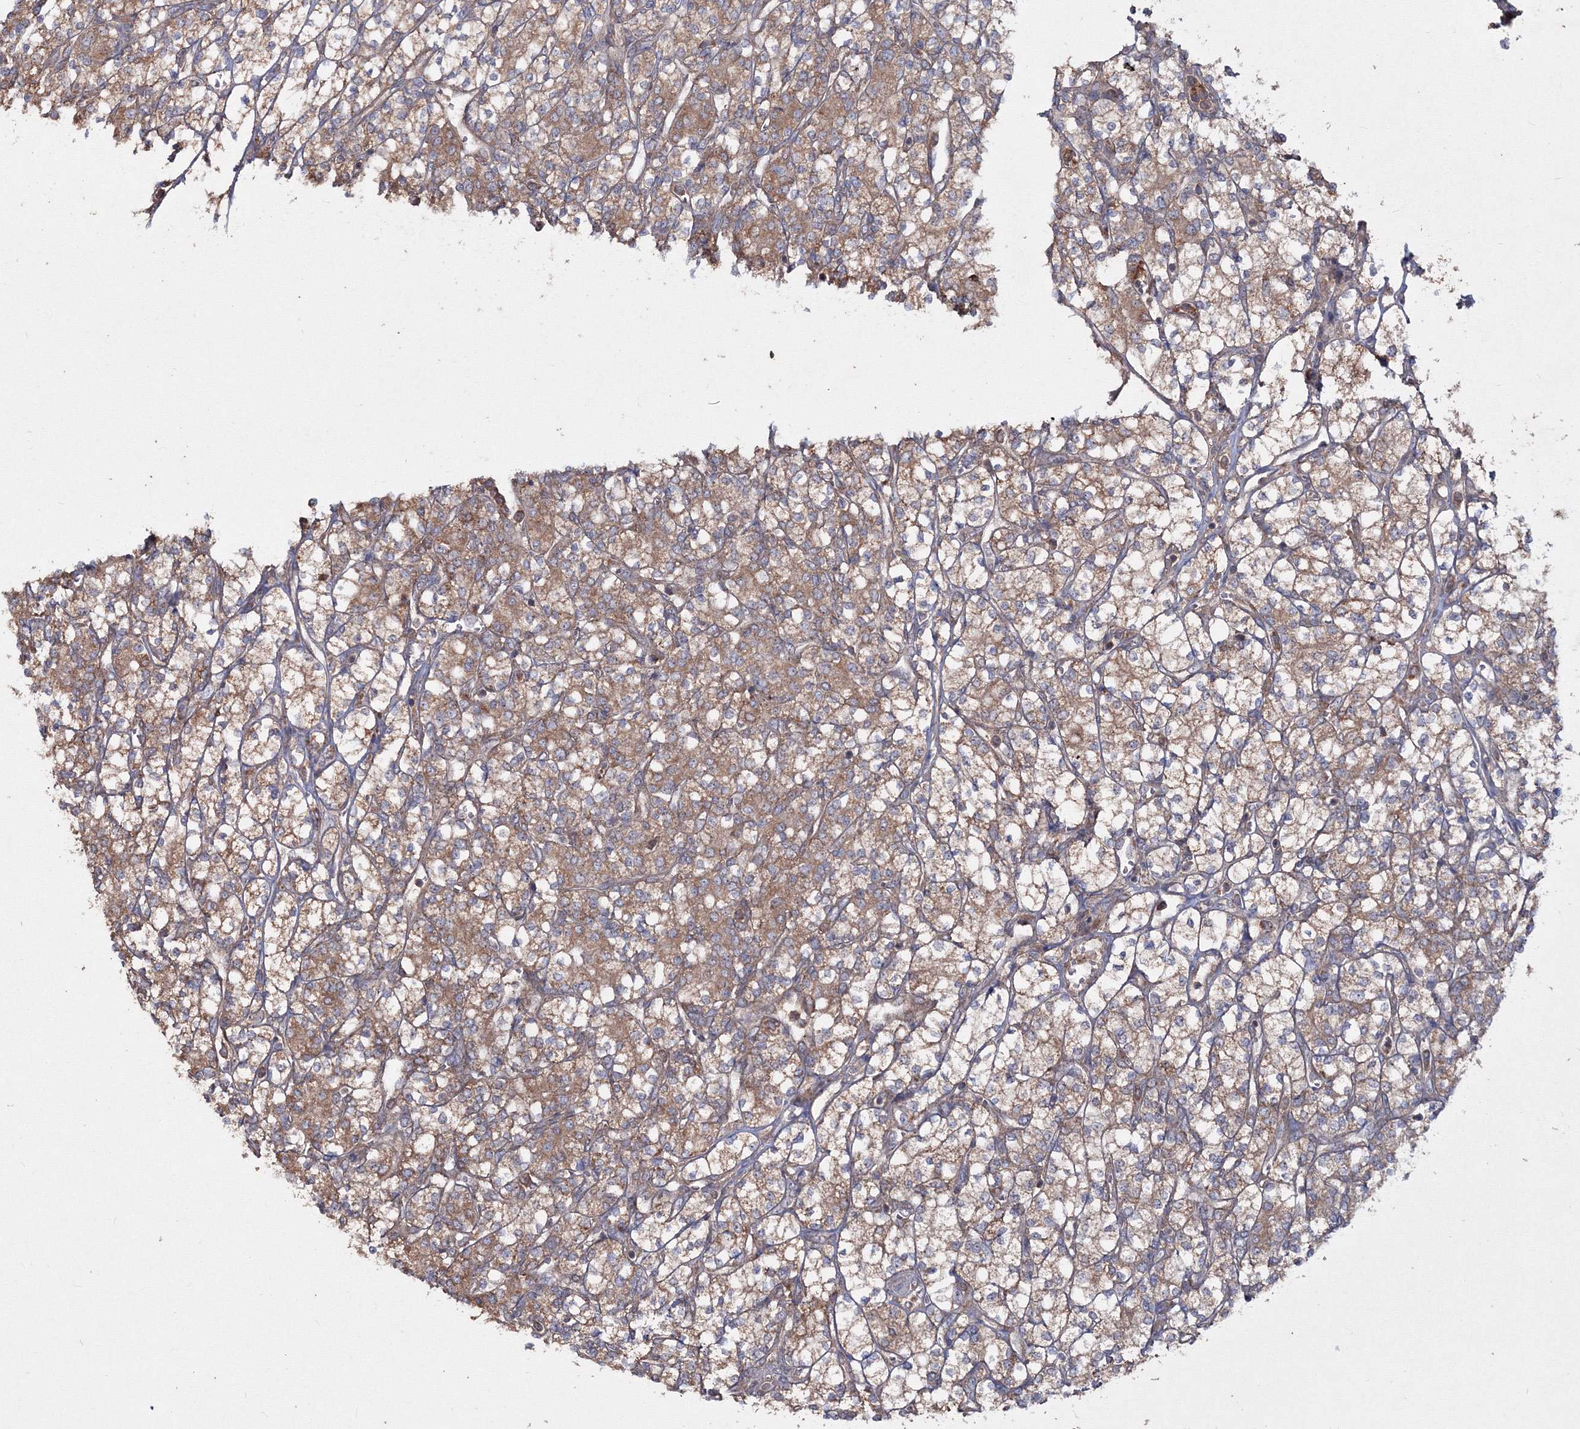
{"staining": {"intensity": "moderate", "quantity": ">75%", "location": "cytoplasmic/membranous"}, "tissue": "renal cancer", "cell_type": "Tumor cells", "image_type": "cancer", "snomed": [{"axis": "morphology", "description": "Adenocarcinoma, NOS"}, {"axis": "topography", "description": "Kidney"}], "caption": "The micrograph exhibits staining of adenocarcinoma (renal), revealing moderate cytoplasmic/membranous protein staining (brown color) within tumor cells.", "gene": "PEX13", "patient": {"sex": "male", "age": 77}}